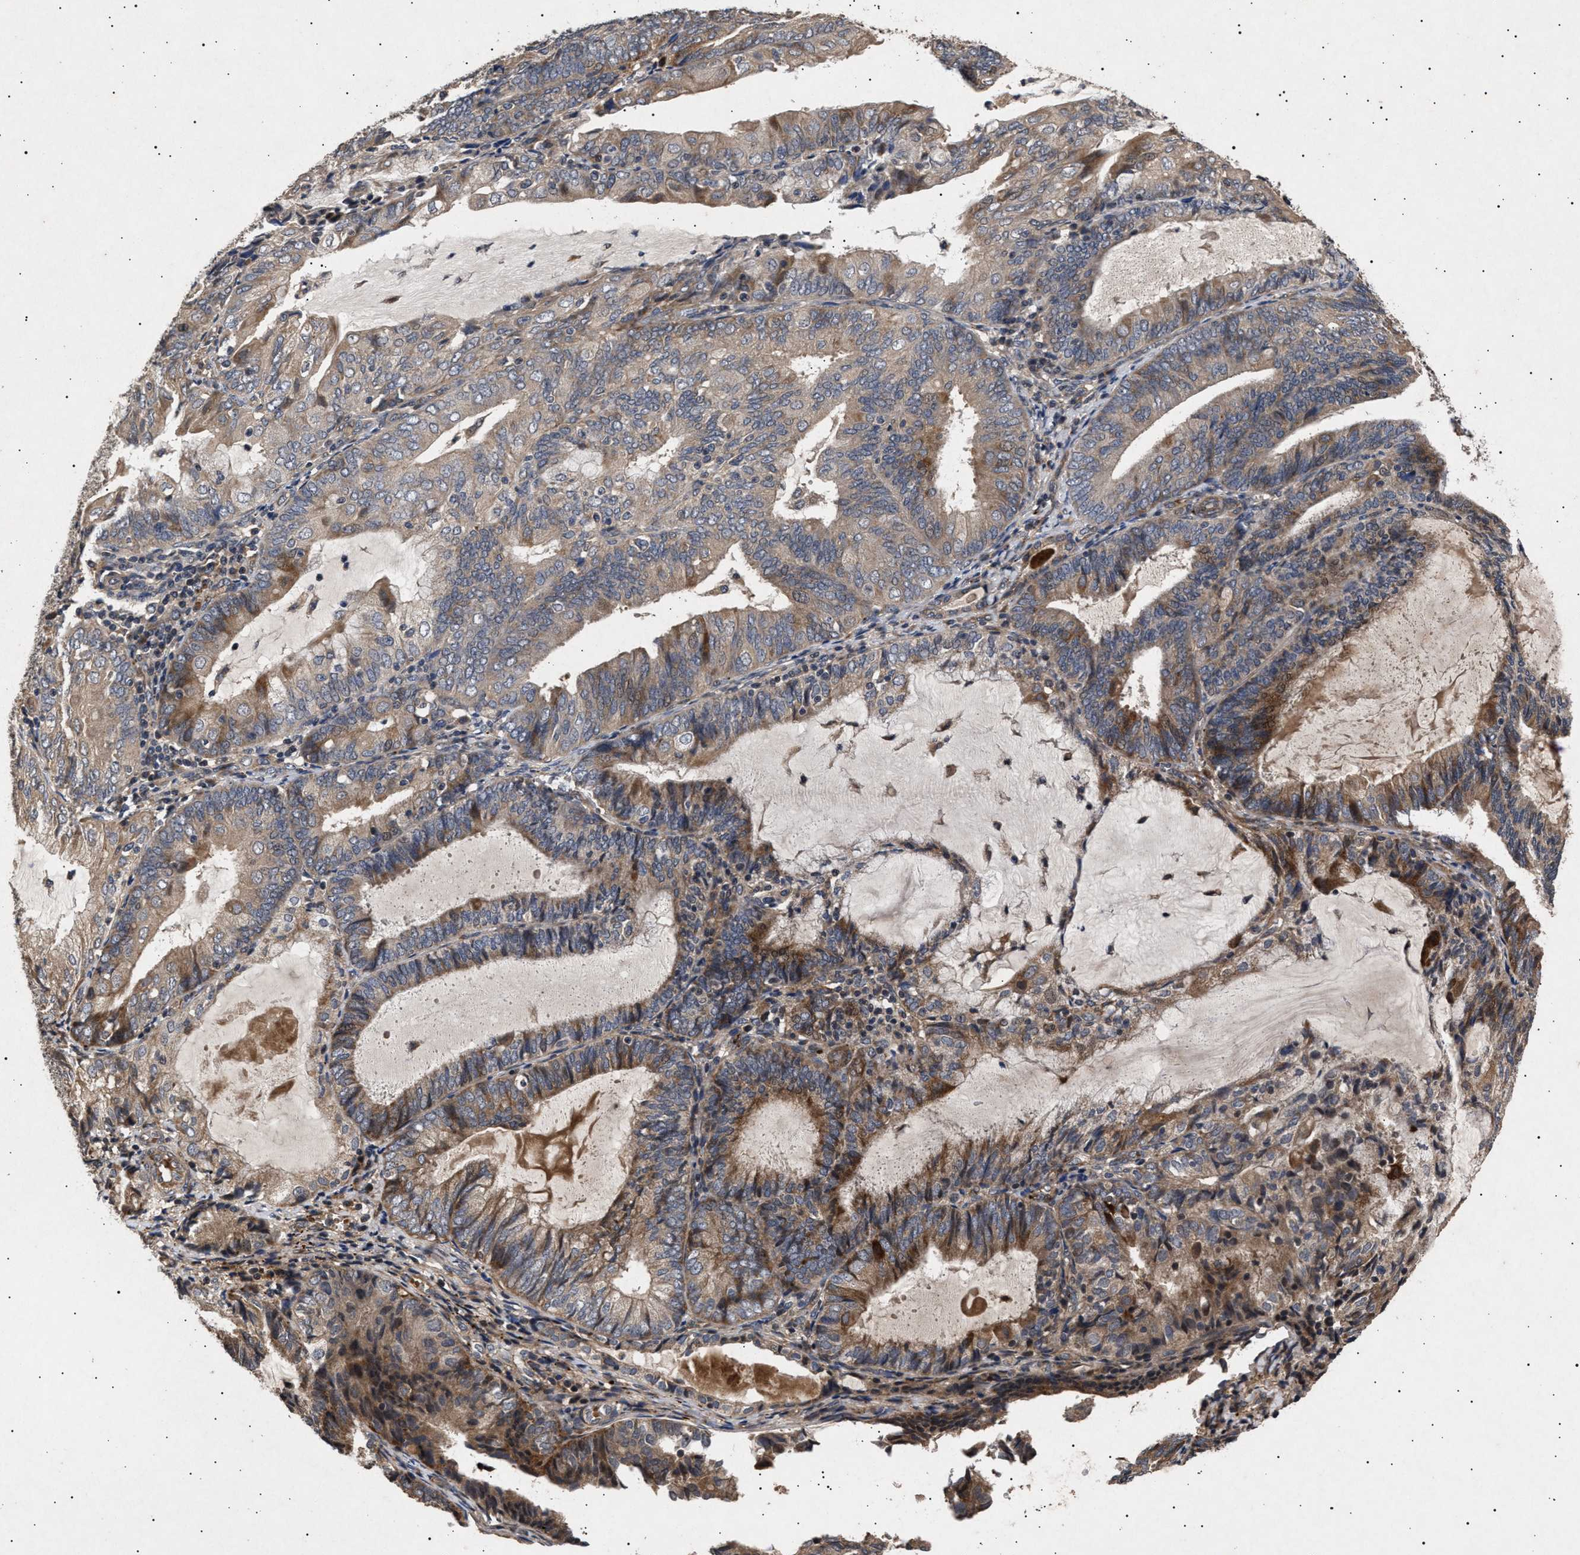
{"staining": {"intensity": "moderate", "quantity": ">75%", "location": "cytoplasmic/membranous"}, "tissue": "endometrial cancer", "cell_type": "Tumor cells", "image_type": "cancer", "snomed": [{"axis": "morphology", "description": "Adenocarcinoma, NOS"}, {"axis": "topography", "description": "Endometrium"}], "caption": "Endometrial cancer (adenocarcinoma) stained with DAB IHC shows medium levels of moderate cytoplasmic/membranous positivity in approximately >75% of tumor cells. The staining was performed using DAB, with brown indicating positive protein expression. Nuclei are stained blue with hematoxylin.", "gene": "ITGB5", "patient": {"sex": "female", "age": 81}}